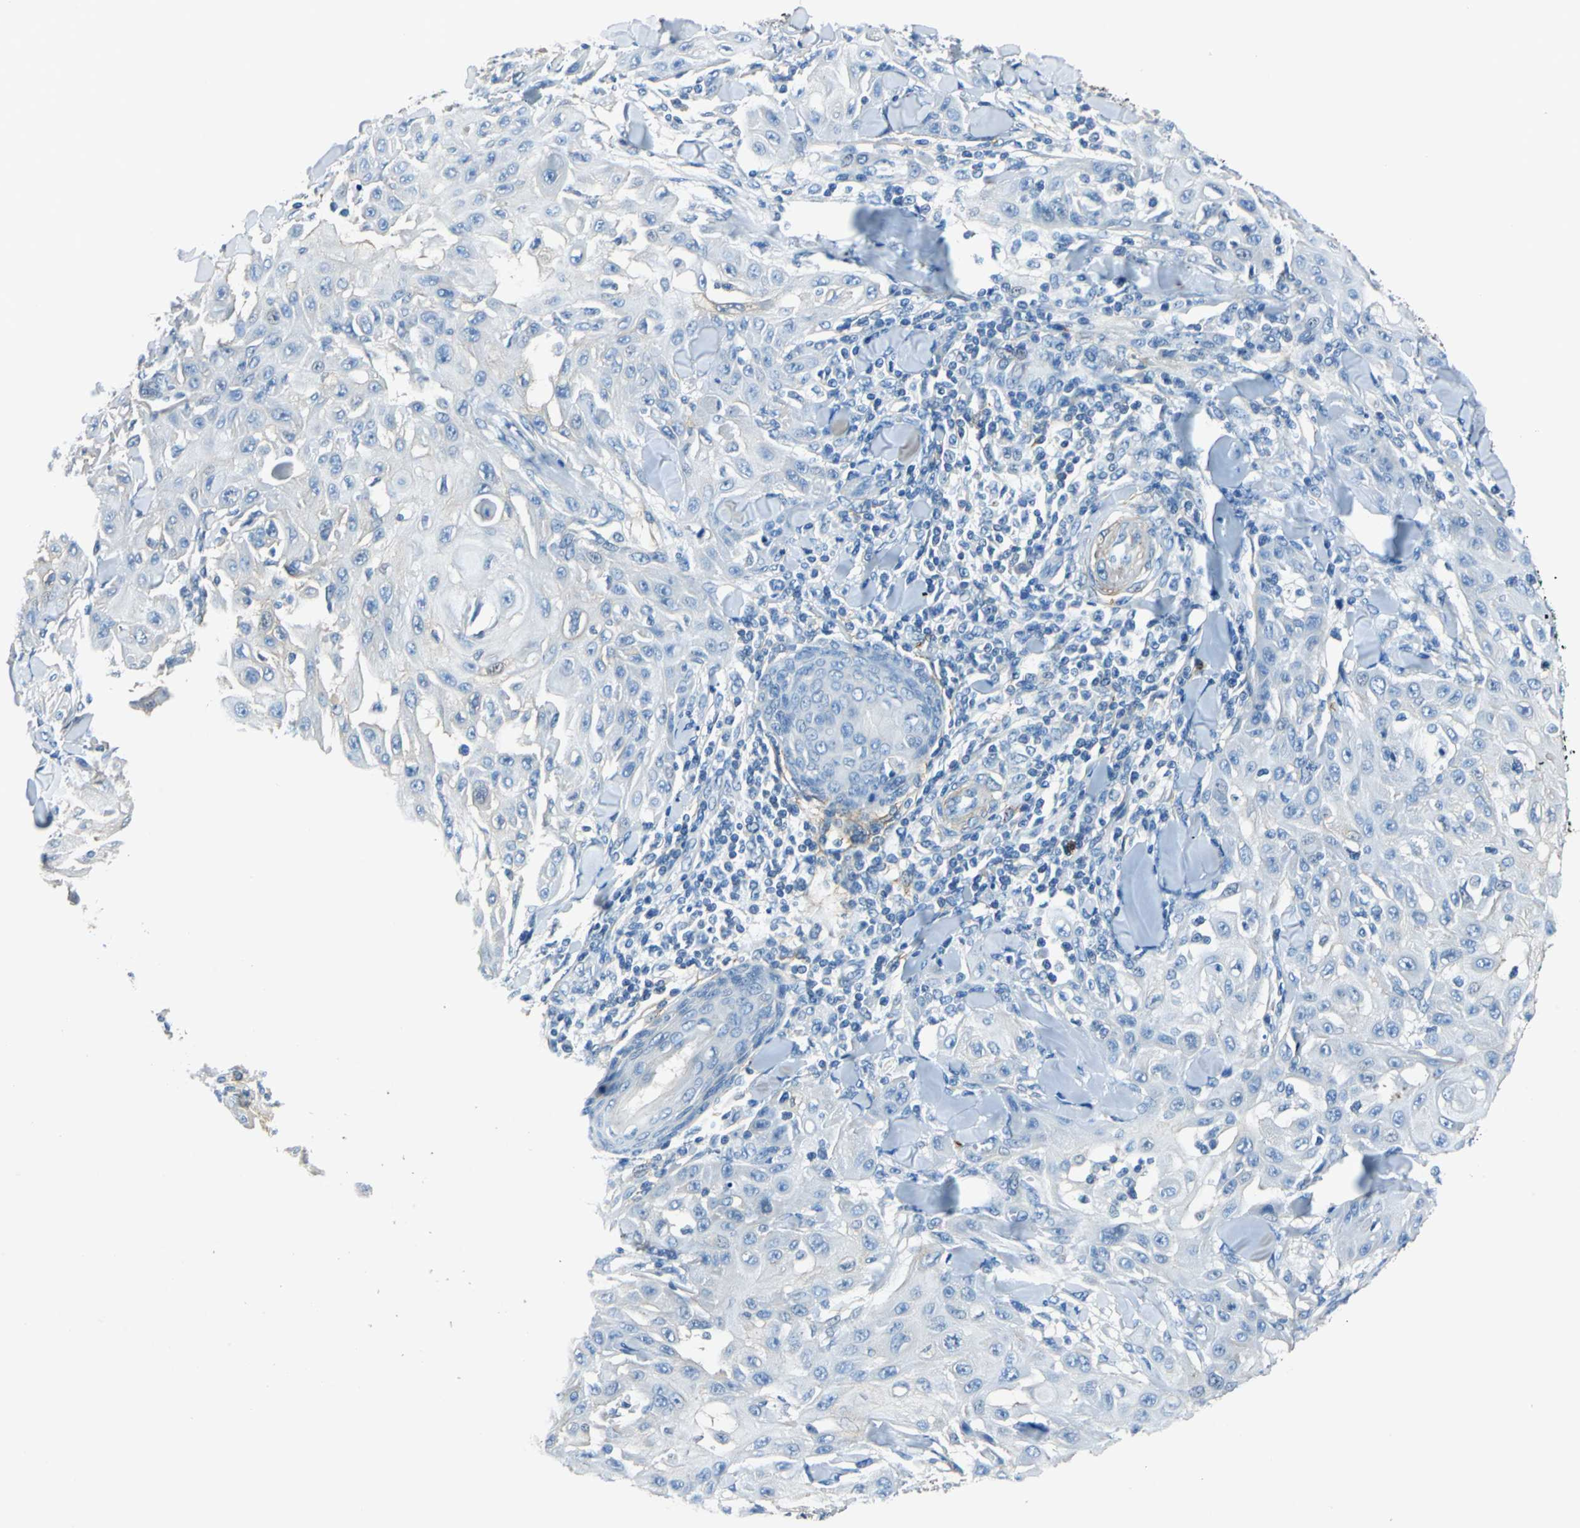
{"staining": {"intensity": "negative", "quantity": "none", "location": "none"}, "tissue": "skin cancer", "cell_type": "Tumor cells", "image_type": "cancer", "snomed": [{"axis": "morphology", "description": "Squamous cell carcinoma, NOS"}, {"axis": "topography", "description": "Skin"}], "caption": "Protein analysis of squamous cell carcinoma (skin) reveals no significant staining in tumor cells.", "gene": "AKAP12", "patient": {"sex": "male", "age": 24}}